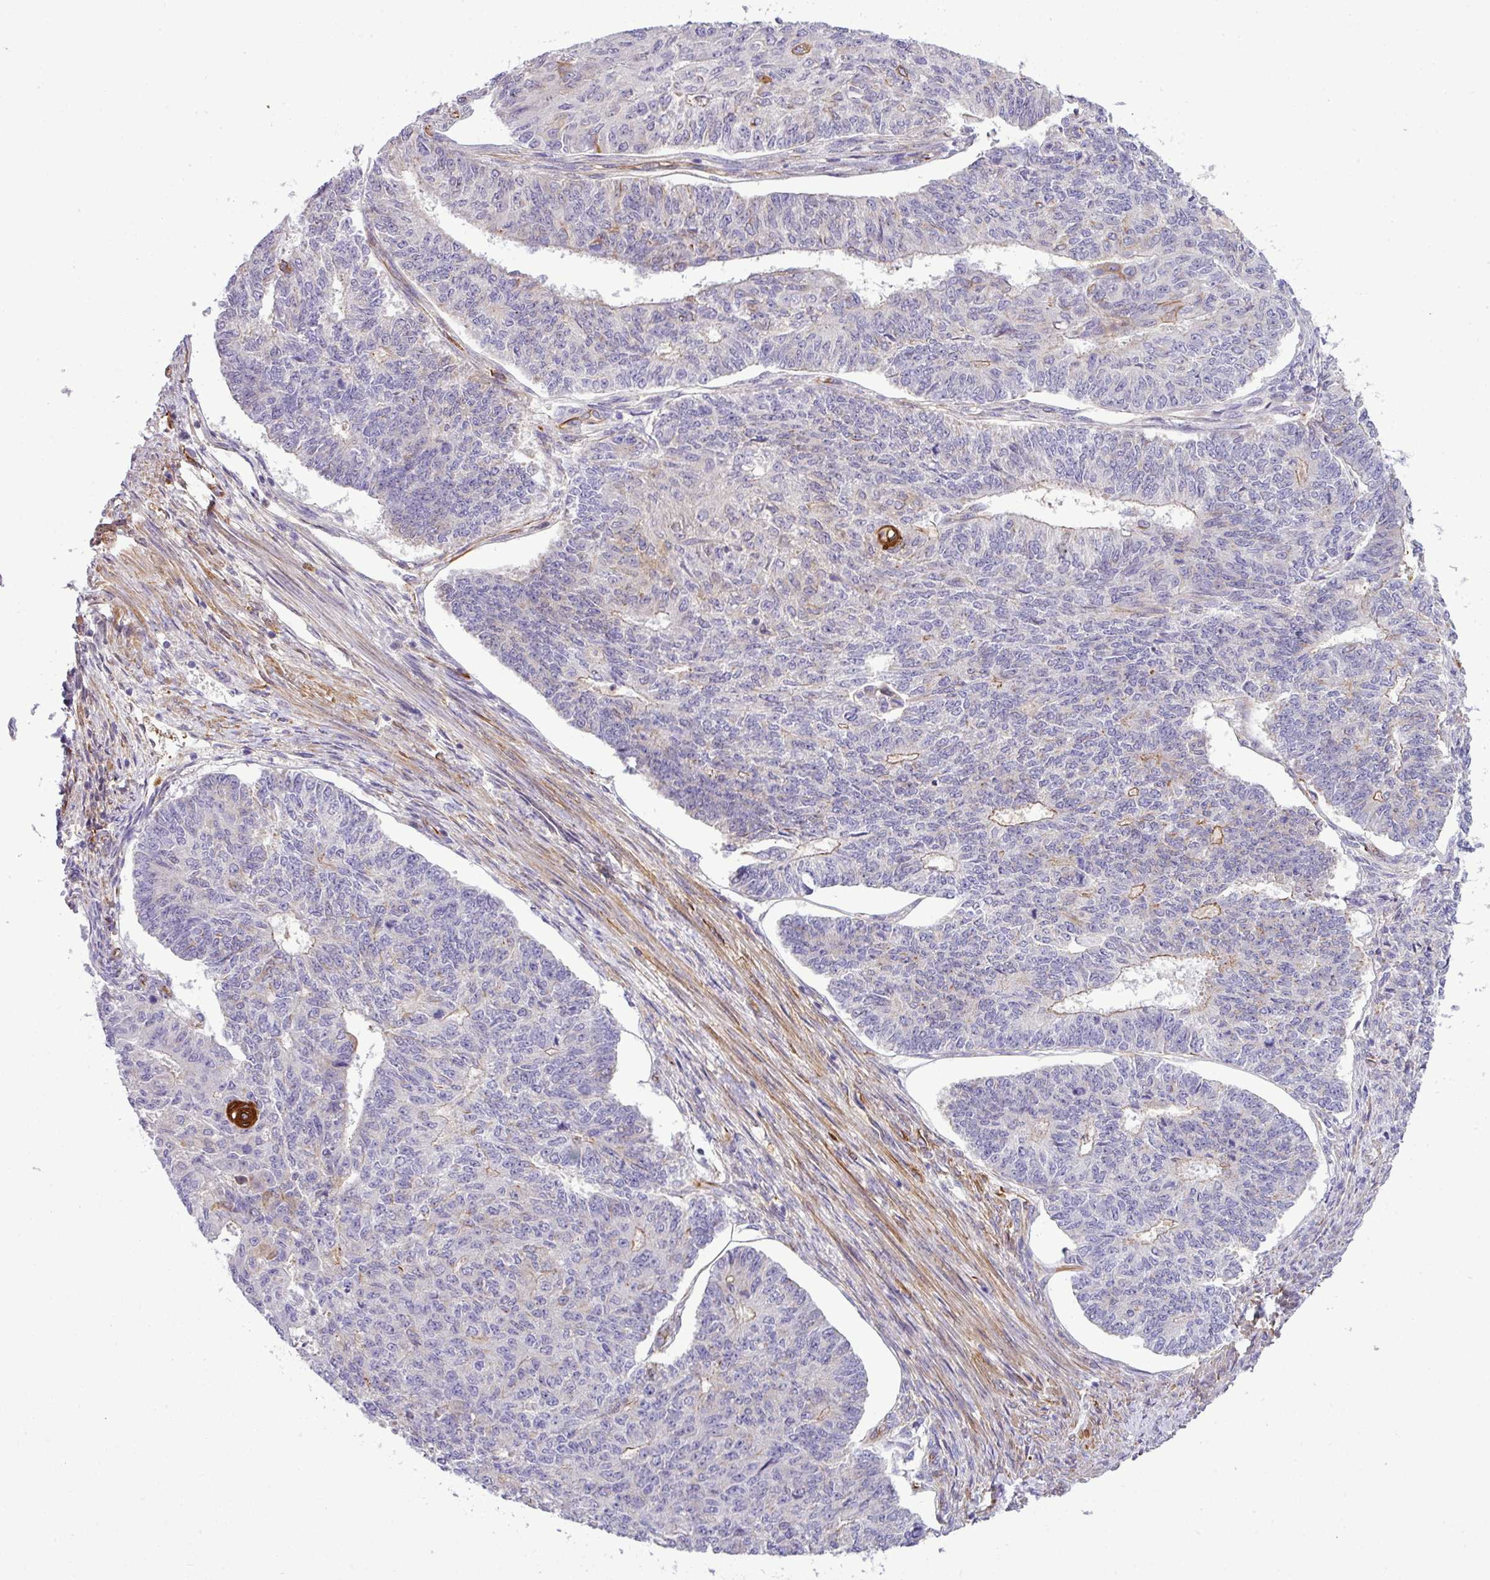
{"staining": {"intensity": "strong", "quantity": "<25%", "location": "cytoplasmic/membranous"}, "tissue": "endometrial cancer", "cell_type": "Tumor cells", "image_type": "cancer", "snomed": [{"axis": "morphology", "description": "Adenocarcinoma, NOS"}, {"axis": "topography", "description": "Endometrium"}], "caption": "Immunohistochemistry of endometrial adenocarcinoma demonstrates medium levels of strong cytoplasmic/membranous staining in approximately <25% of tumor cells.", "gene": "PARD6A", "patient": {"sex": "female", "age": 32}}